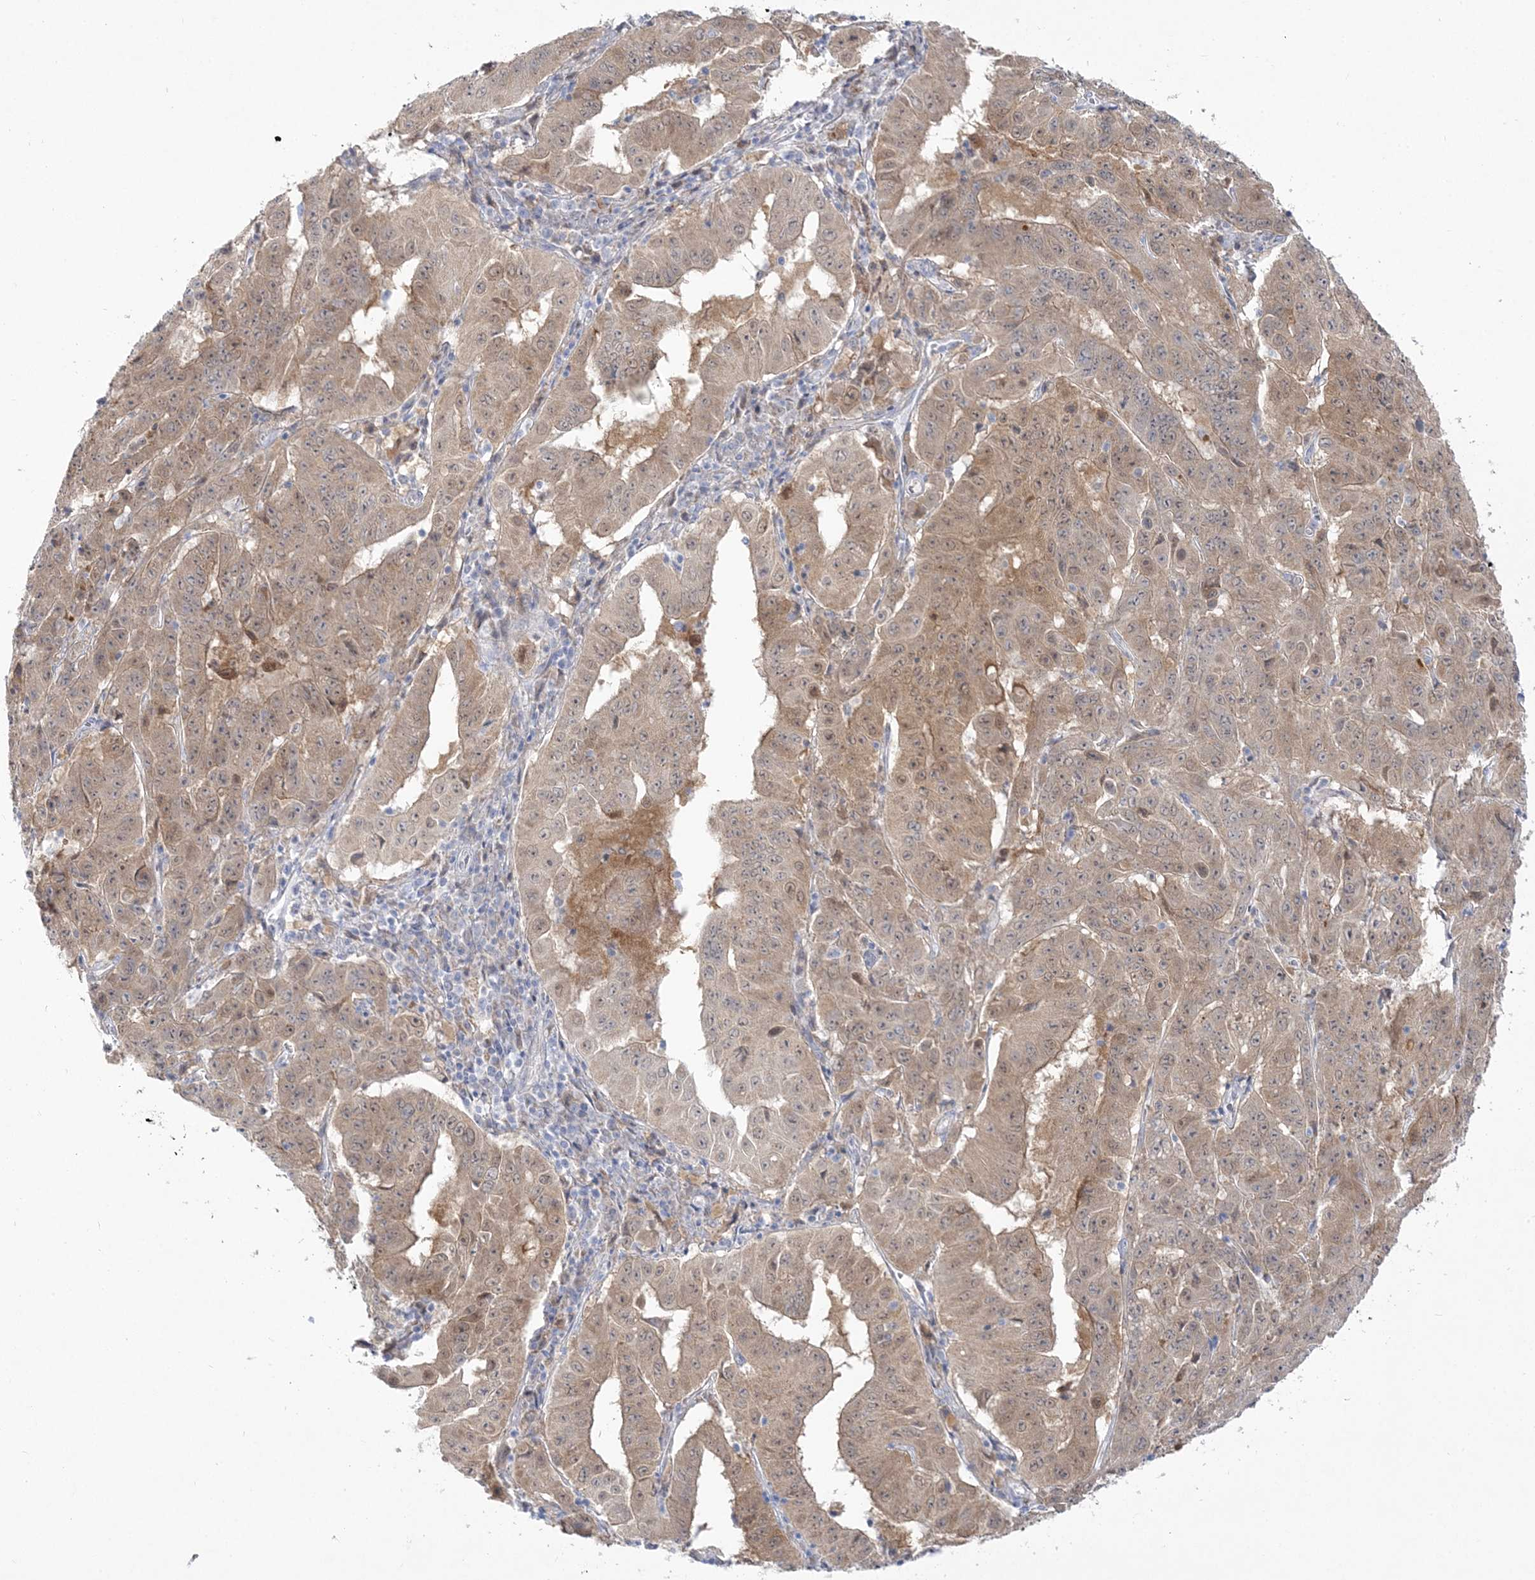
{"staining": {"intensity": "moderate", "quantity": "25%-75%", "location": "cytoplasmic/membranous,nuclear"}, "tissue": "pancreatic cancer", "cell_type": "Tumor cells", "image_type": "cancer", "snomed": [{"axis": "morphology", "description": "Adenocarcinoma, NOS"}, {"axis": "topography", "description": "Pancreas"}], "caption": "Protein staining of pancreatic adenocarcinoma tissue shows moderate cytoplasmic/membranous and nuclear positivity in about 25%-75% of tumor cells. Nuclei are stained in blue.", "gene": "PCBD1", "patient": {"sex": "male", "age": 63}}